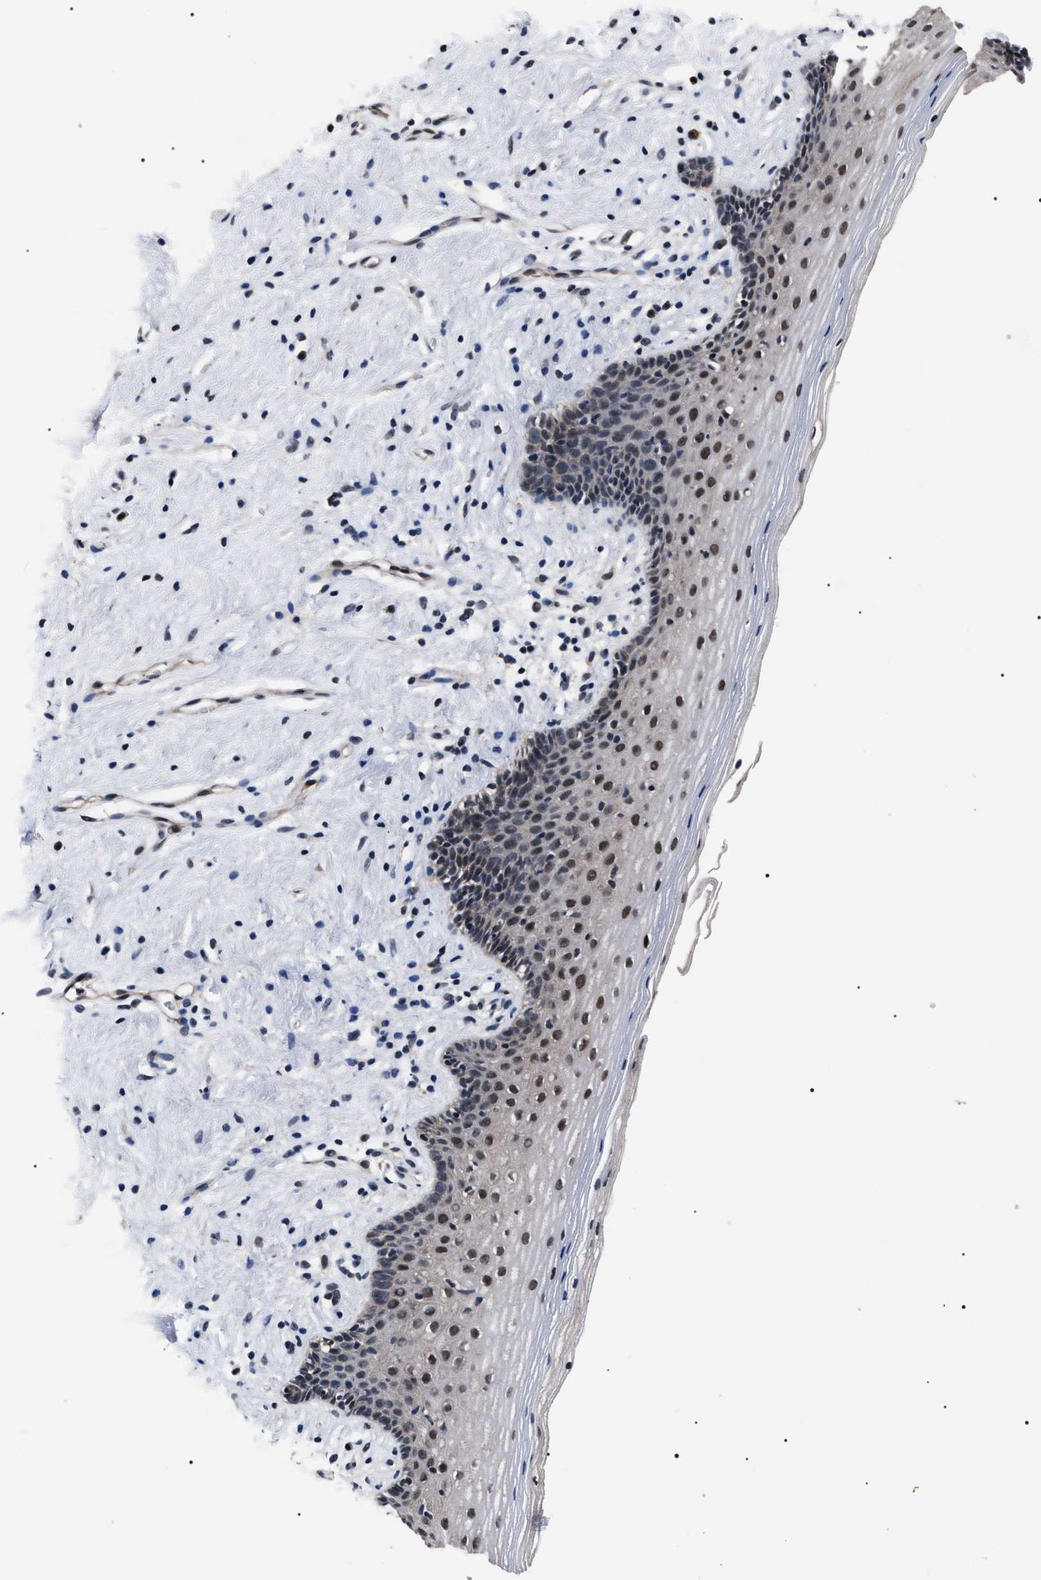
{"staining": {"intensity": "moderate", "quantity": "25%-75%", "location": "nuclear"}, "tissue": "vagina", "cell_type": "Squamous epithelial cells", "image_type": "normal", "snomed": [{"axis": "morphology", "description": "Normal tissue, NOS"}, {"axis": "topography", "description": "Vagina"}], "caption": "IHC staining of normal vagina, which reveals medium levels of moderate nuclear positivity in about 25%-75% of squamous epithelial cells indicating moderate nuclear protein staining. The staining was performed using DAB (brown) for protein detection and nuclei were counterstained in hematoxylin (blue).", "gene": "CSNK2A1", "patient": {"sex": "female", "age": 44}}